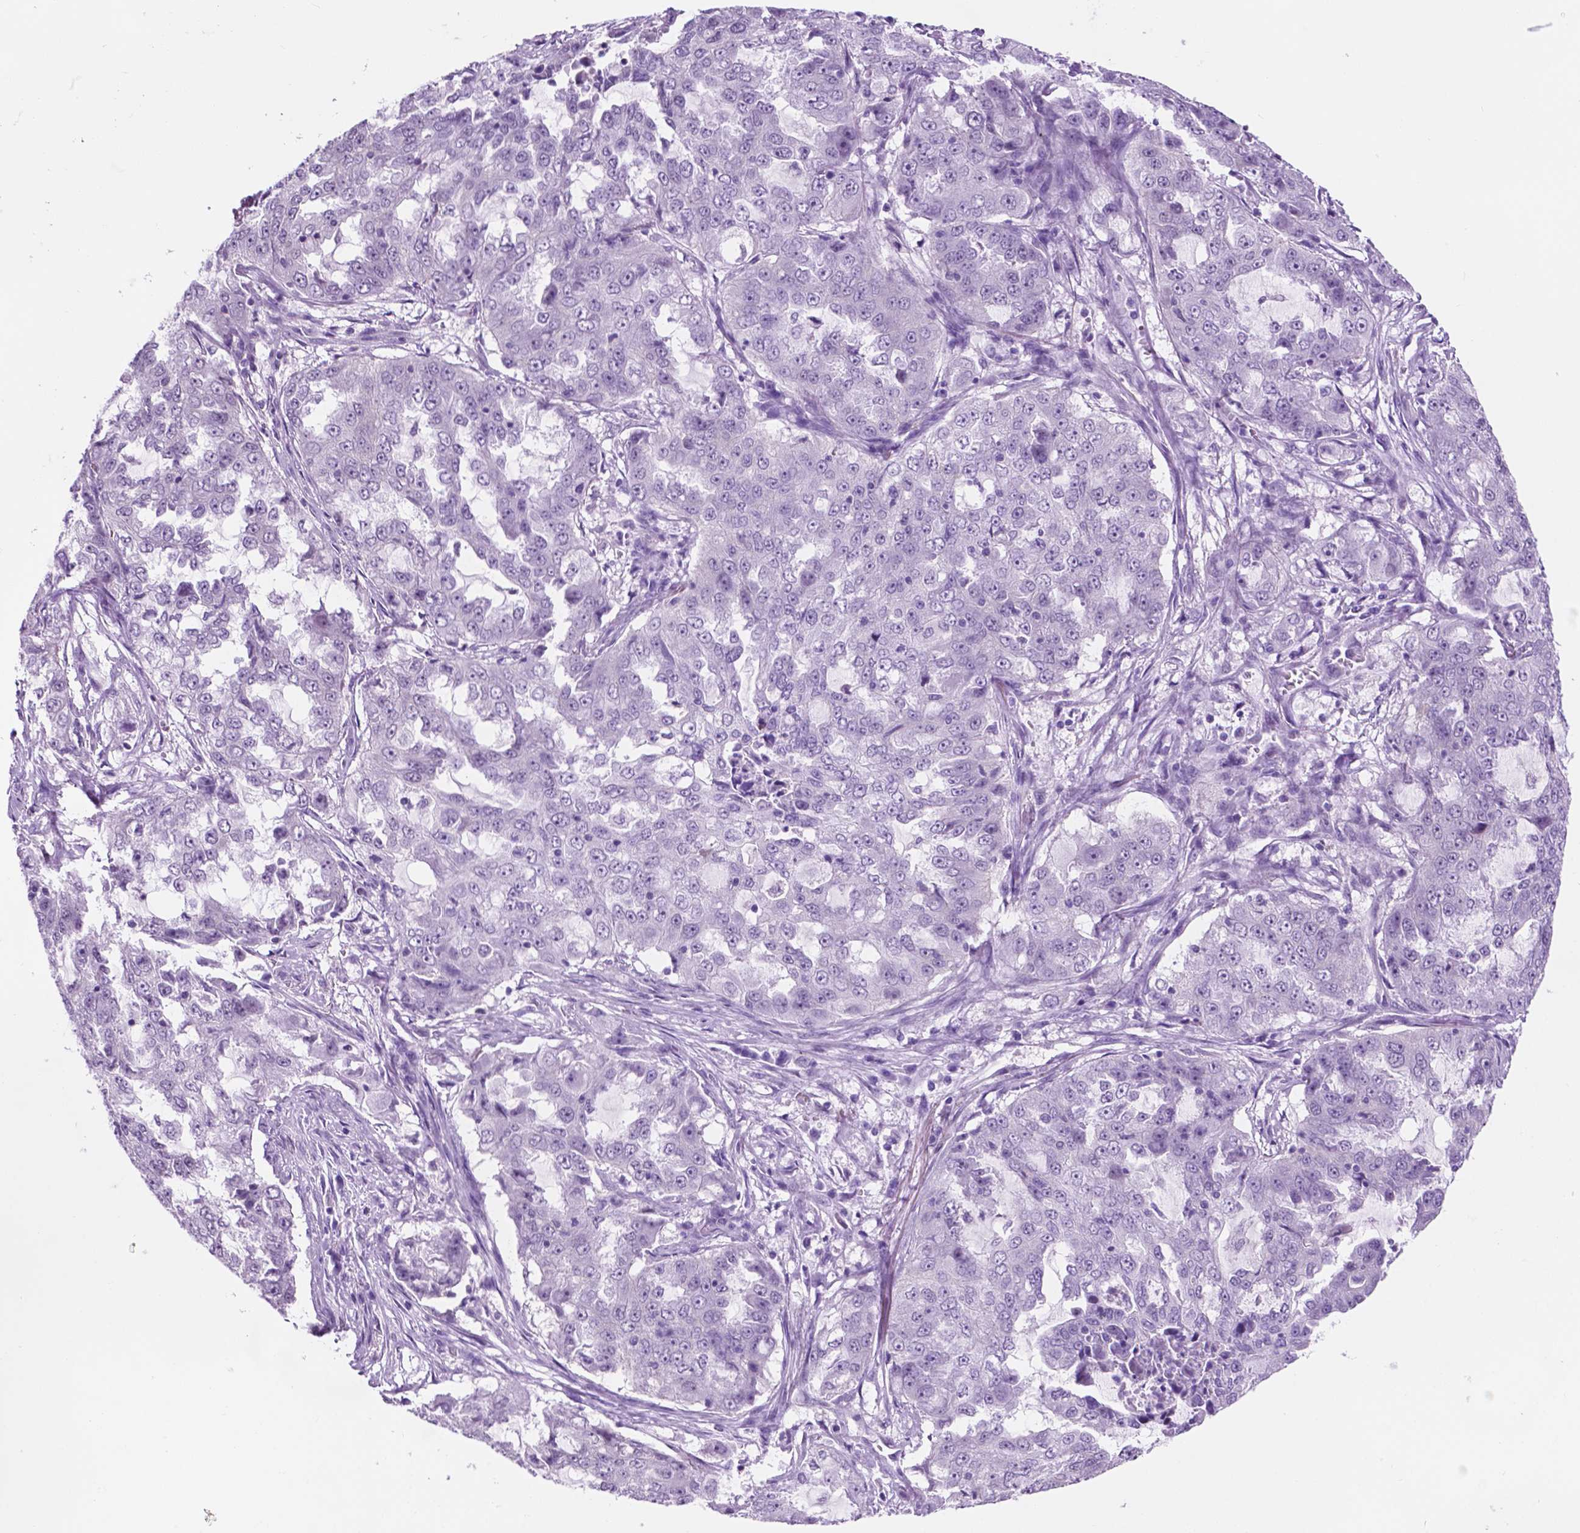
{"staining": {"intensity": "negative", "quantity": "none", "location": "none"}, "tissue": "lung cancer", "cell_type": "Tumor cells", "image_type": "cancer", "snomed": [{"axis": "morphology", "description": "Adenocarcinoma, NOS"}, {"axis": "topography", "description": "Lung"}], "caption": "Photomicrograph shows no protein positivity in tumor cells of adenocarcinoma (lung) tissue.", "gene": "ACY3", "patient": {"sex": "female", "age": 61}}